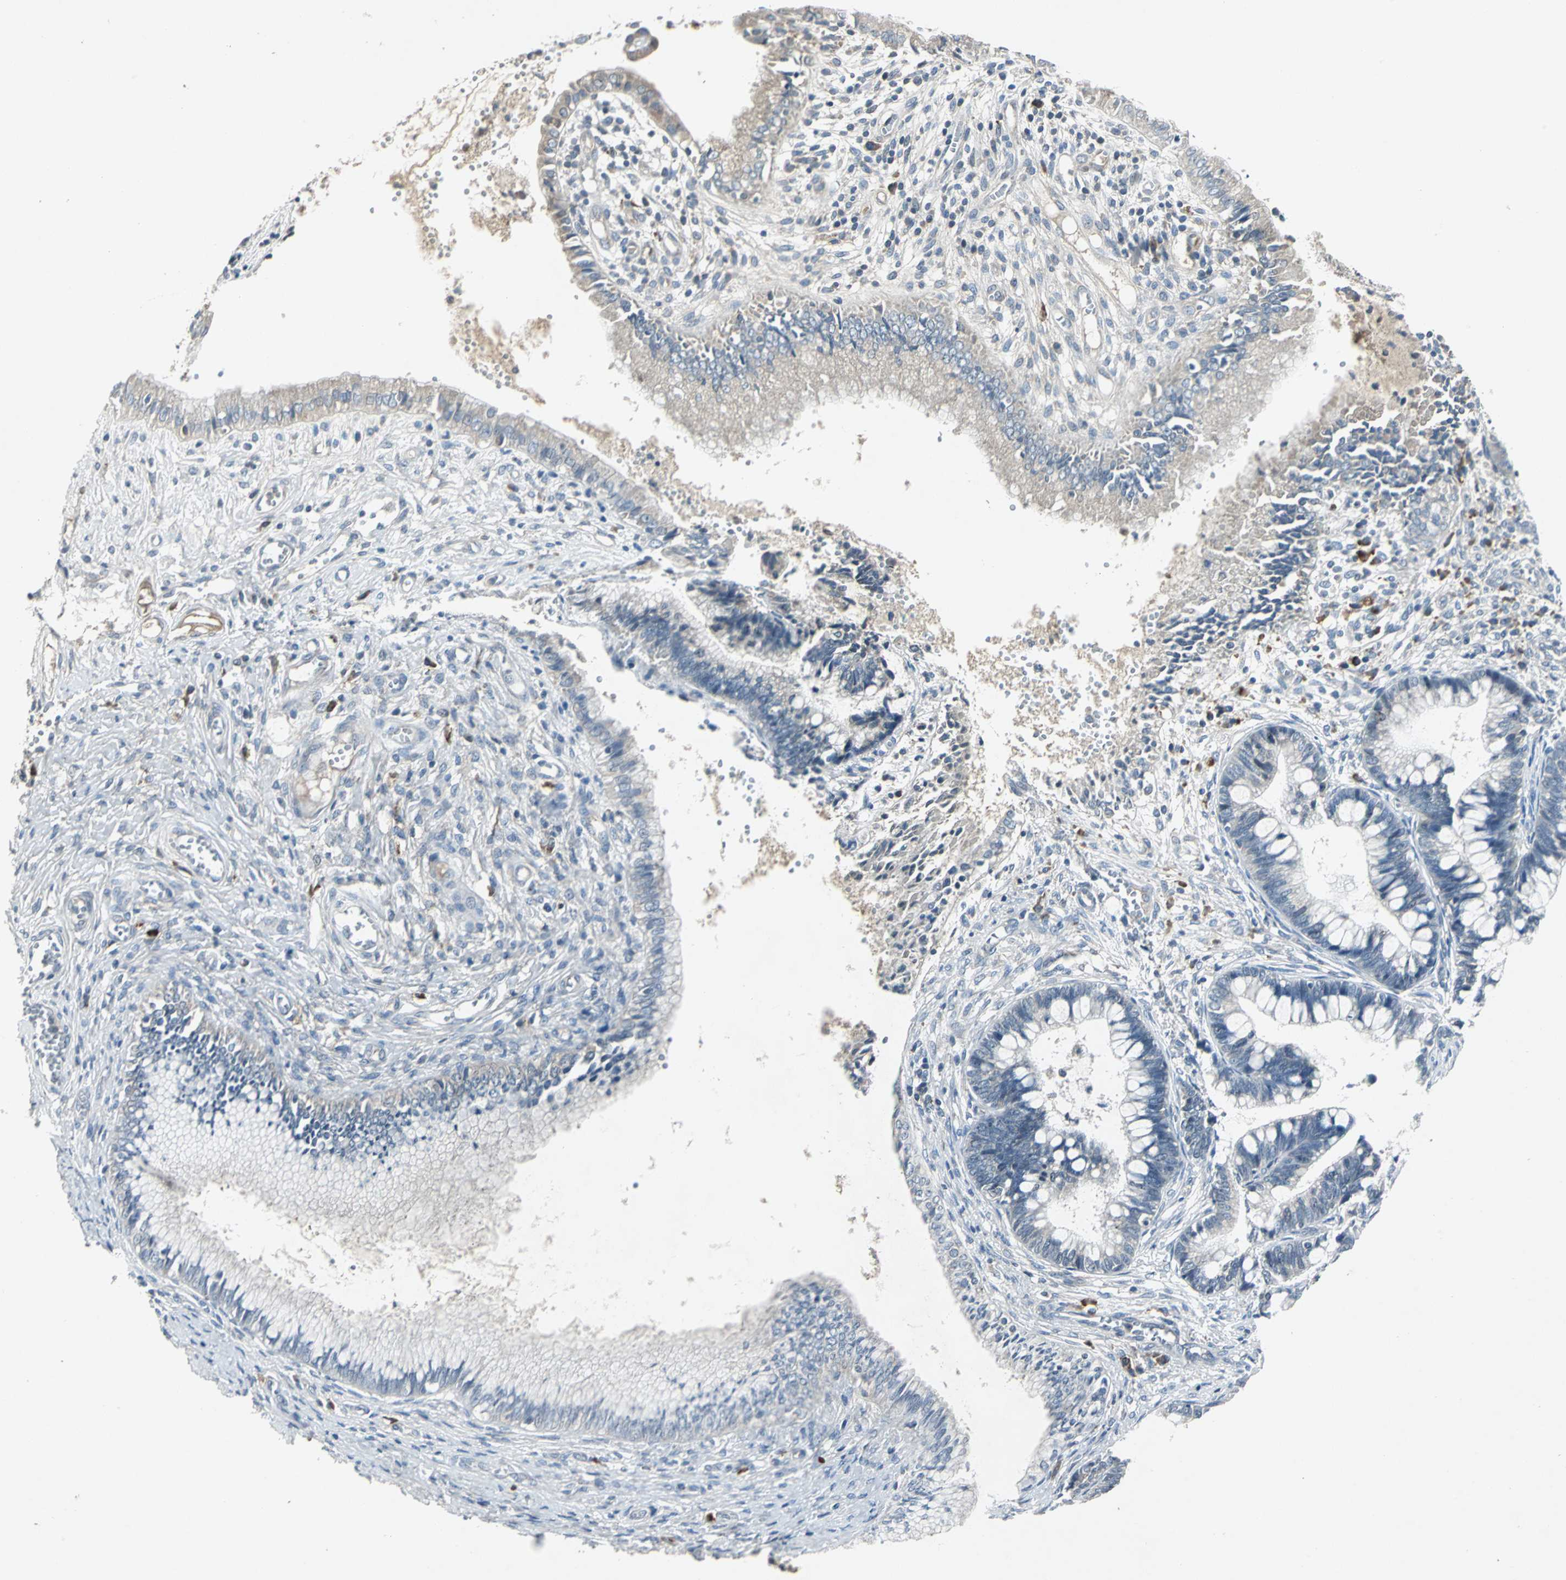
{"staining": {"intensity": "negative", "quantity": "none", "location": "none"}, "tissue": "cervical cancer", "cell_type": "Tumor cells", "image_type": "cancer", "snomed": [{"axis": "morphology", "description": "Adenocarcinoma, NOS"}, {"axis": "topography", "description": "Cervix"}], "caption": "Immunohistochemistry image of human cervical adenocarcinoma stained for a protein (brown), which displays no staining in tumor cells. Nuclei are stained in blue.", "gene": "SLC2A13", "patient": {"sex": "female", "age": 36}}